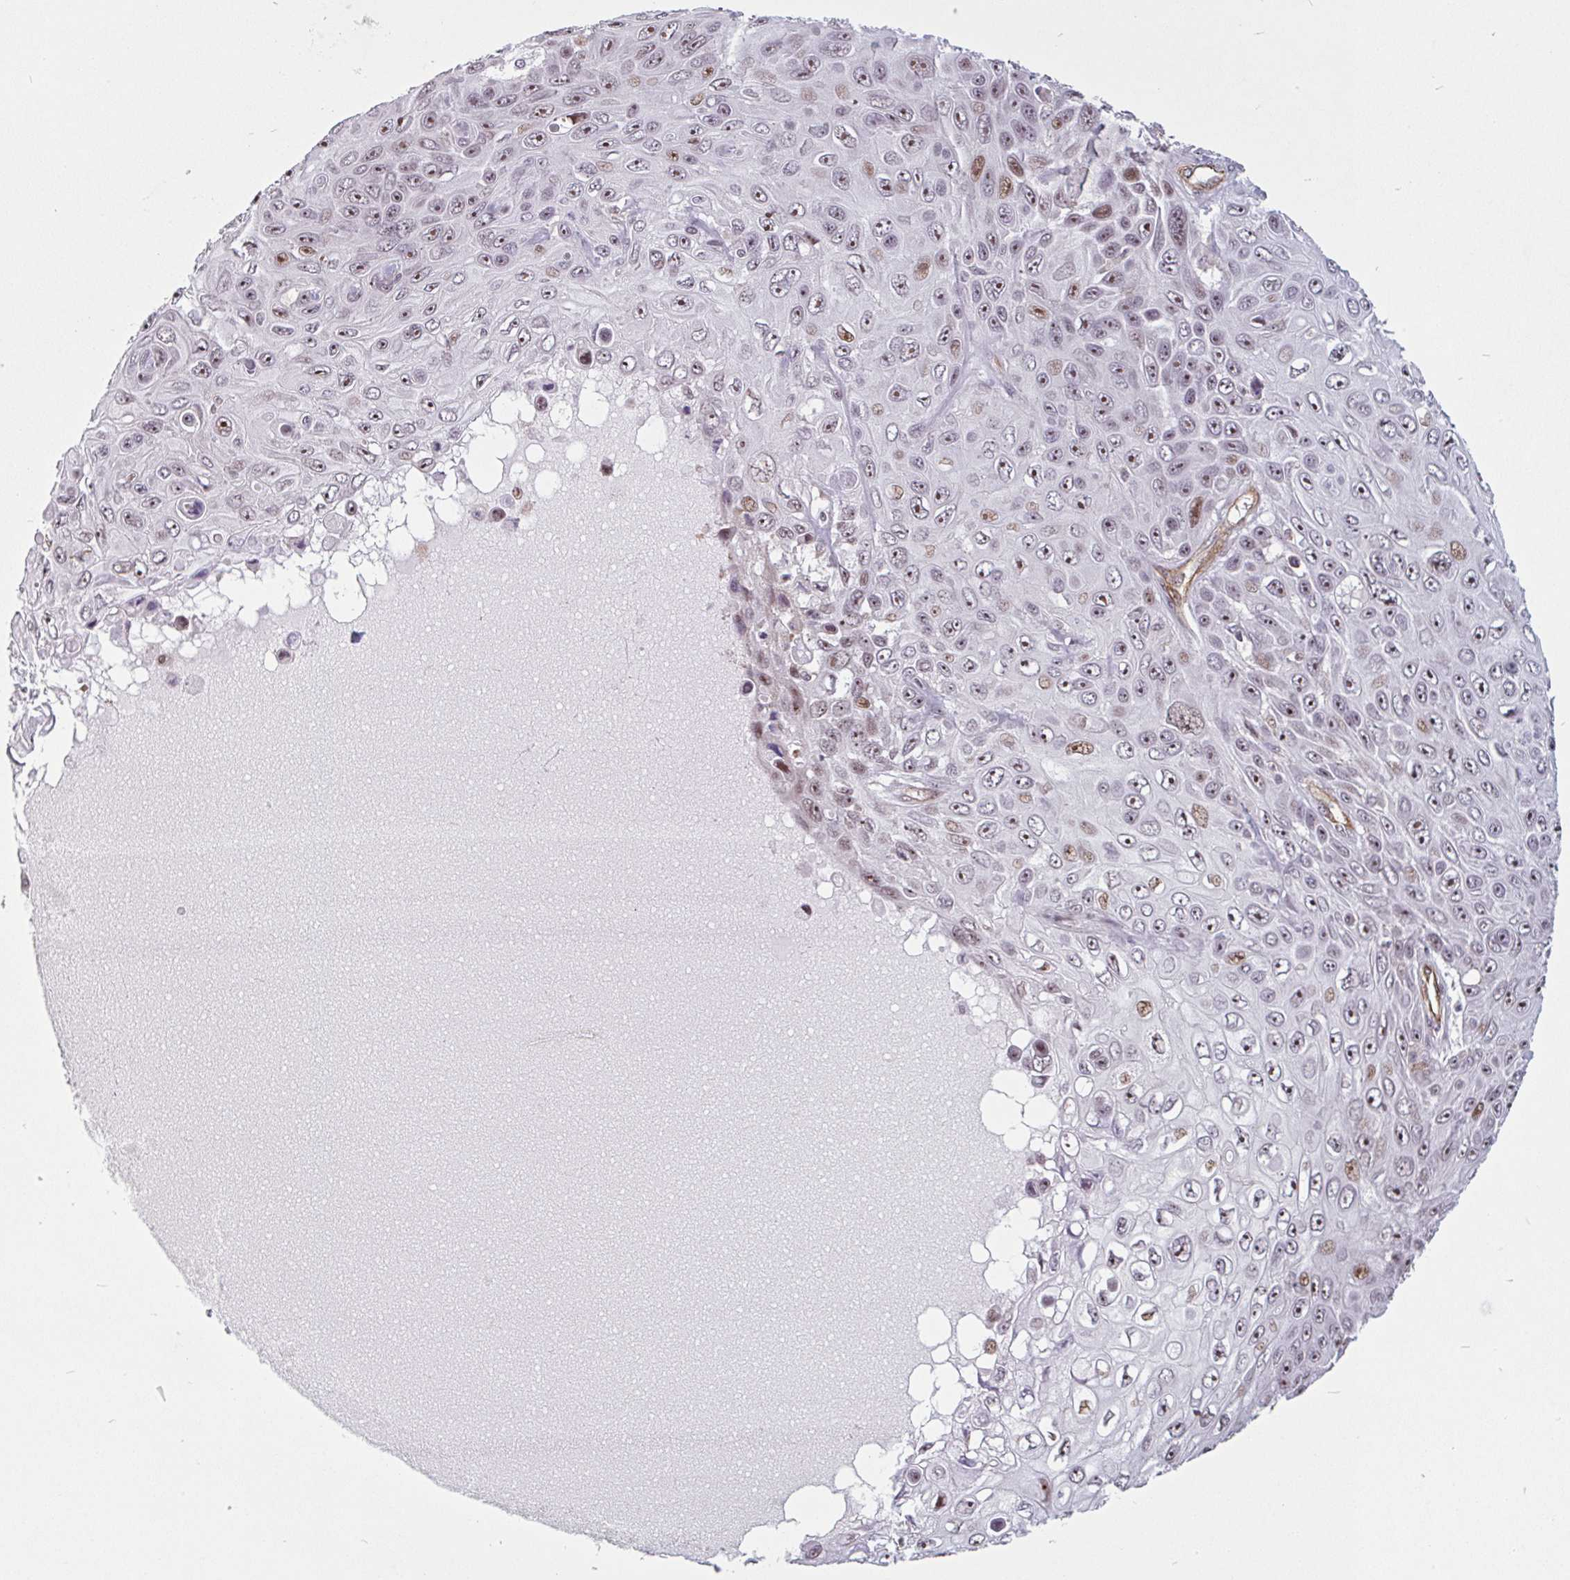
{"staining": {"intensity": "moderate", "quantity": ">75%", "location": "nuclear"}, "tissue": "skin cancer", "cell_type": "Tumor cells", "image_type": "cancer", "snomed": [{"axis": "morphology", "description": "Squamous cell carcinoma, NOS"}, {"axis": "topography", "description": "Skin"}], "caption": "Skin cancer stained with DAB (3,3'-diaminobenzidine) IHC shows medium levels of moderate nuclear staining in approximately >75% of tumor cells.", "gene": "ZNF689", "patient": {"sex": "male", "age": 82}}